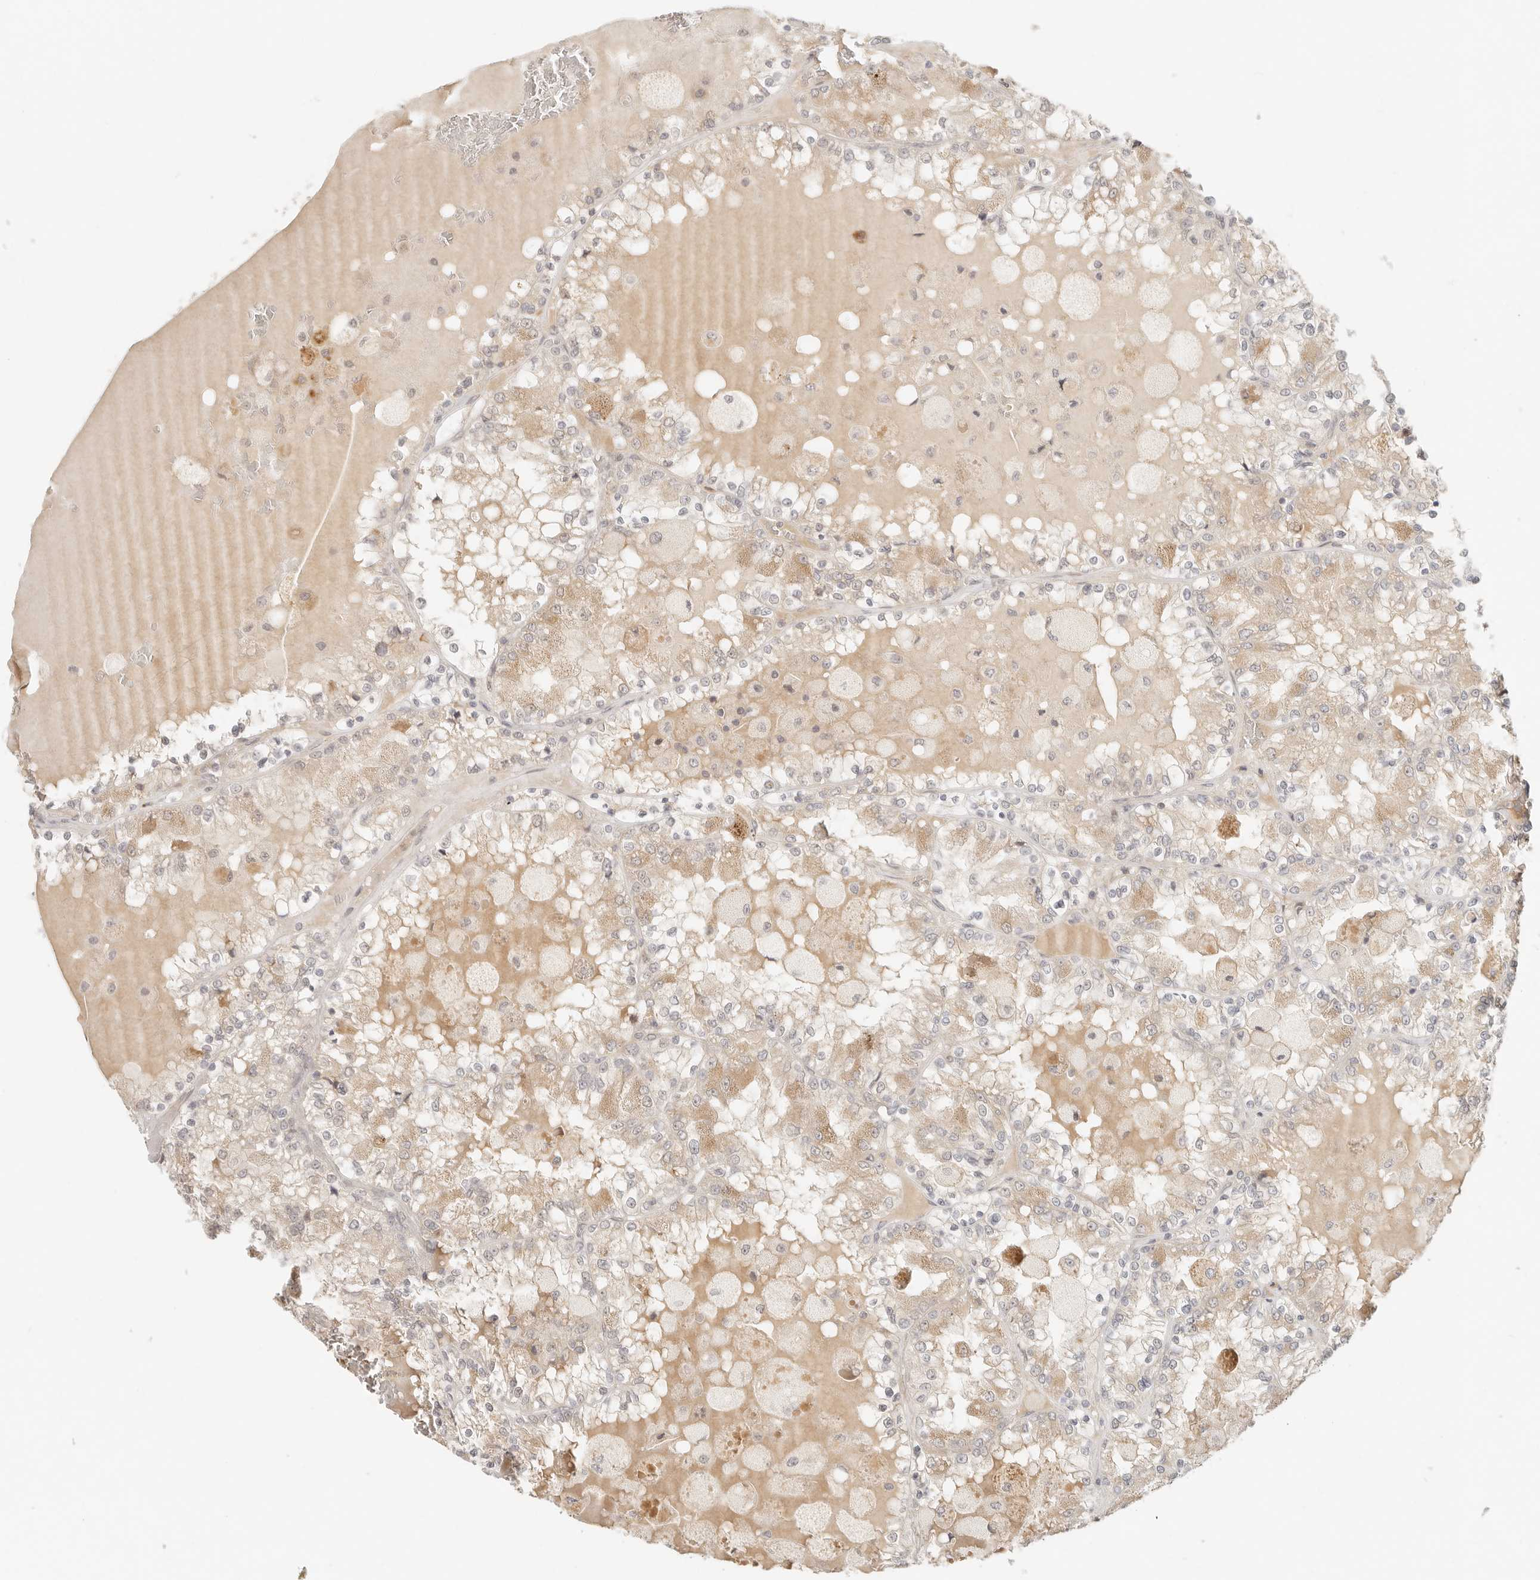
{"staining": {"intensity": "negative", "quantity": "none", "location": "none"}, "tissue": "renal cancer", "cell_type": "Tumor cells", "image_type": "cancer", "snomed": [{"axis": "morphology", "description": "Adenocarcinoma, NOS"}, {"axis": "topography", "description": "Kidney"}], "caption": "Immunohistochemistry (IHC) of human renal cancer (adenocarcinoma) exhibits no expression in tumor cells.", "gene": "INTS11", "patient": {"sex": "female", "age": 56}}